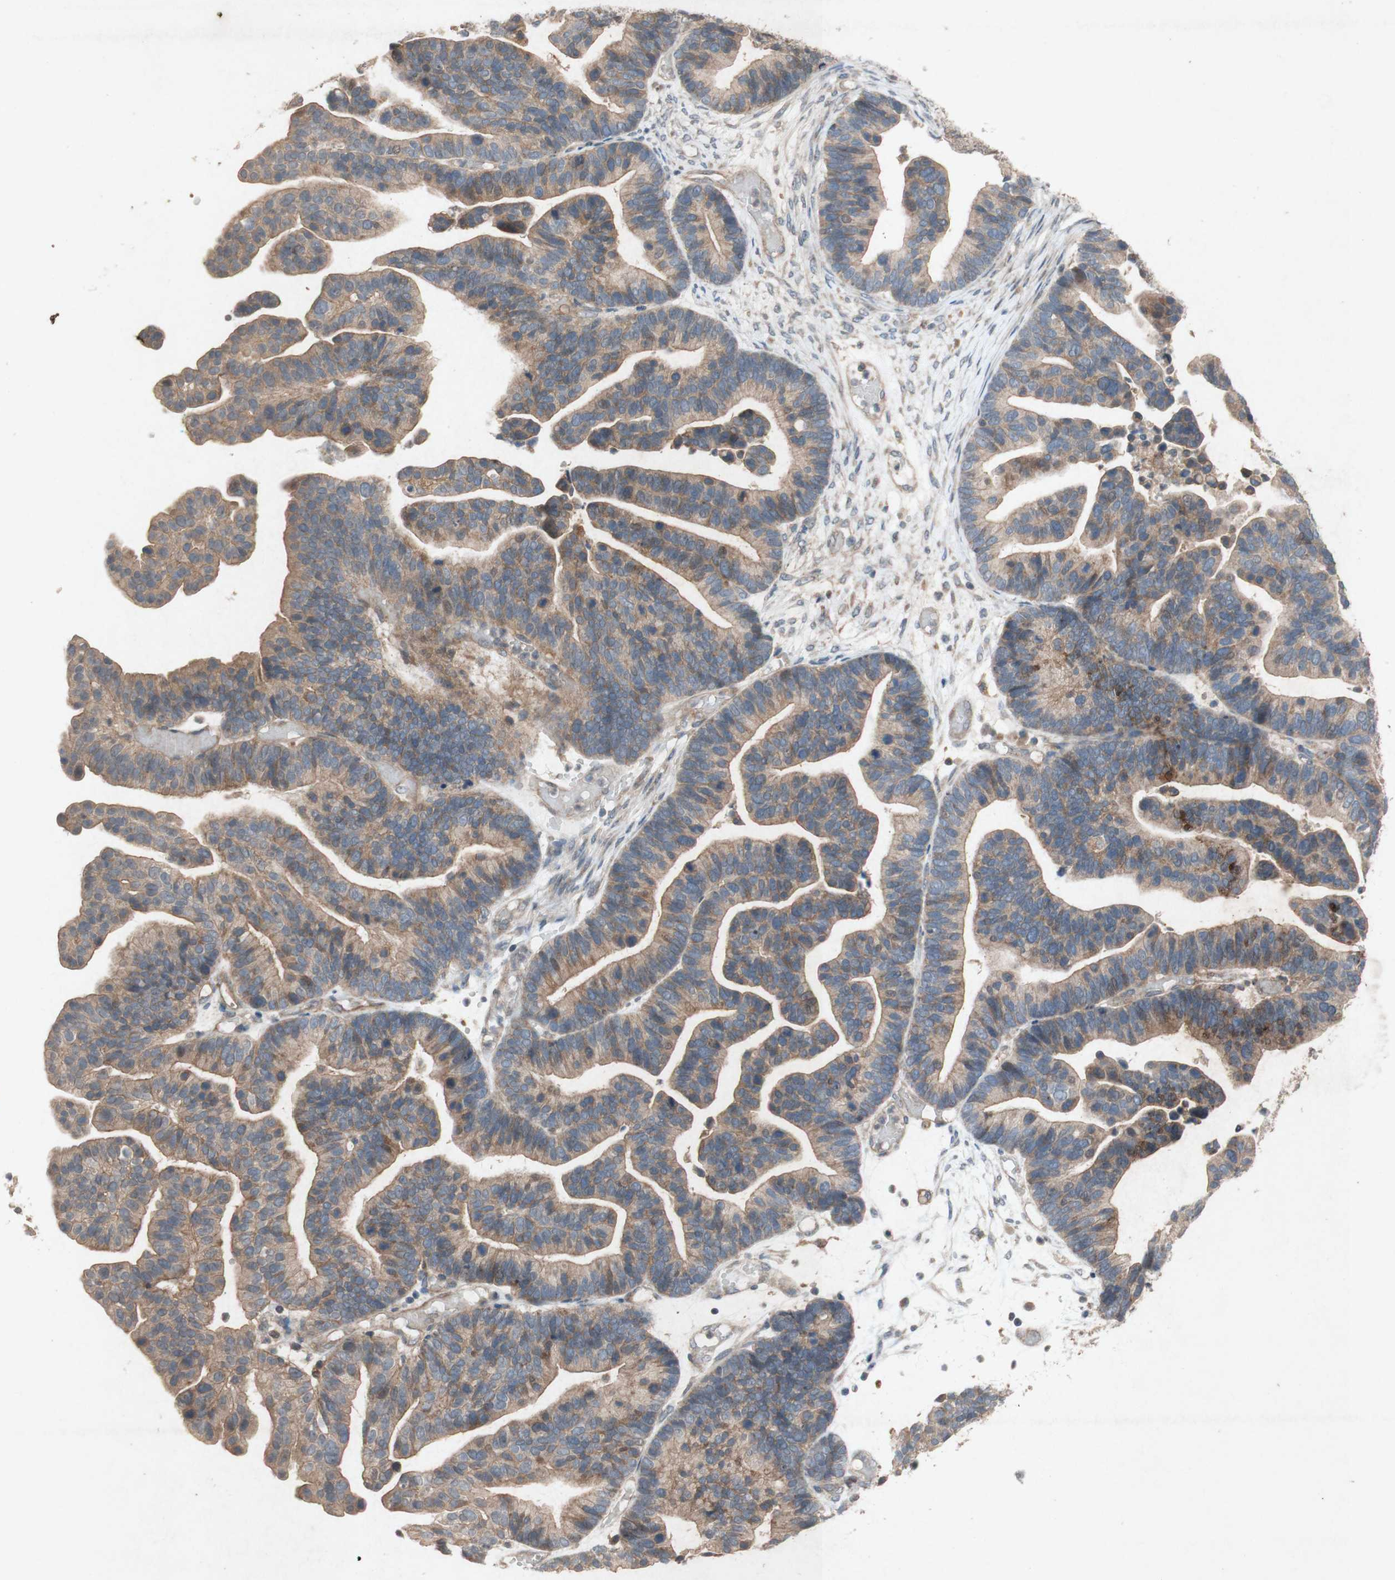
{"staining": {"intensity": "moderate", "quantity": ">75%", "location": "cytoplasmic/membranous"}, "tissue": "ovarian cancer", "cell_type": "Tumor cells", "image_type": "cancer", "snomed": [{"axis": "morphology", "description": "Cystadenocarcinoma, serous, NOS"}, {"axis": "topography", "description": "Ovary"}], "caption": "Ovarian cancer (serous cystadenocarcinoma) stained for a protein shows moderate cytoplasmic/membranous positivity in tumor cells.", "gene": "ATP6V1F", "patient": {"sex": "female", "age": 56}}